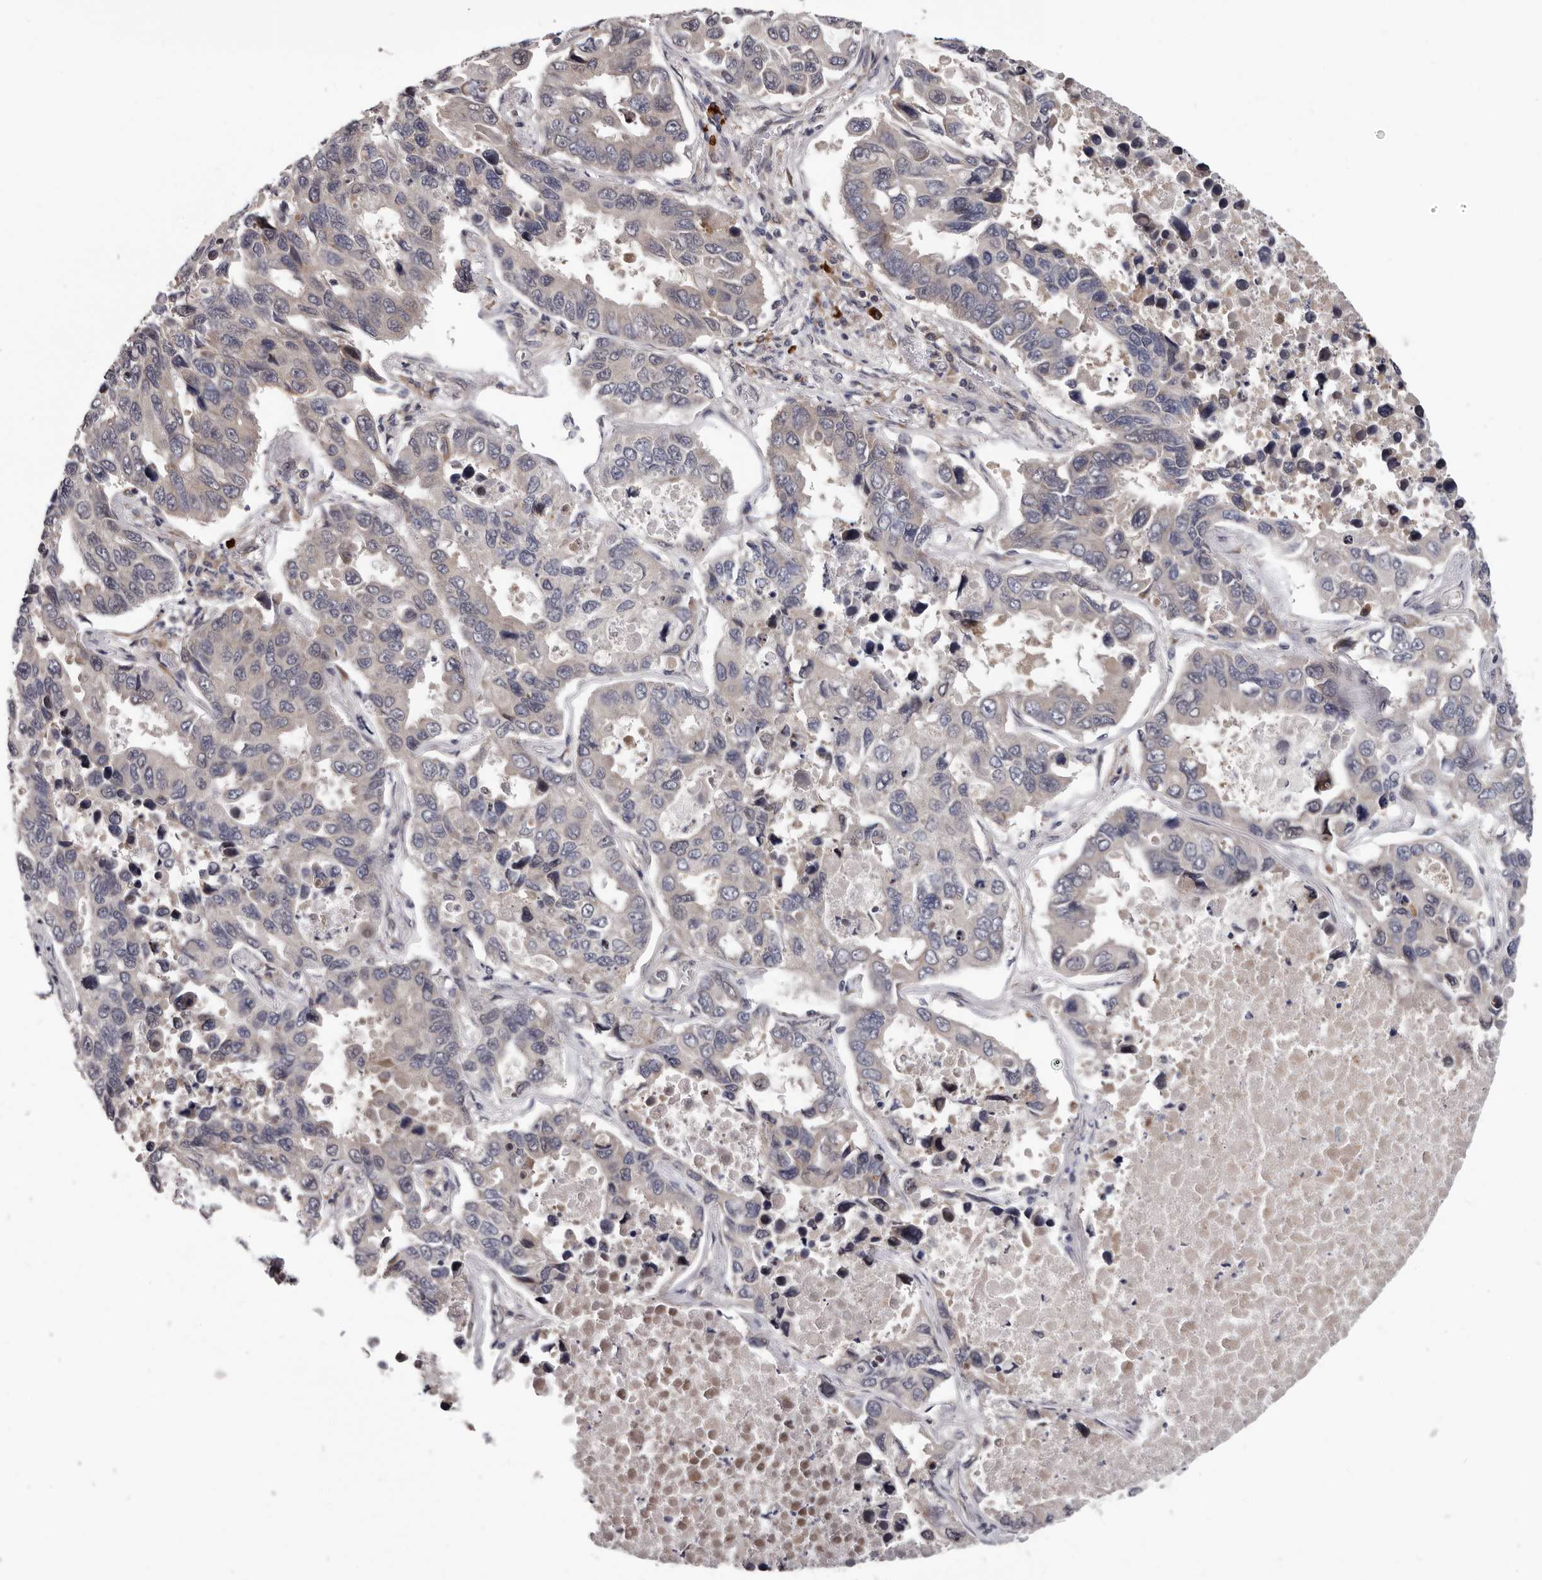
{"staining": {"intensity": "negative", "quantity": "none", "location": "none"}, "tissue": "lung cancer", "cell_type": "Tumor cells", "image_type": "cancer", "snomed": [{"axis": "morphology", "description": "Adenocarcinoma, NOS"}, {"axis": "topography", "description": "Lung"}], "caption": "IHC of lung cancer displays no positivity in tumor cells. (Stains: DAB immunohistochemistry with hematoxylin counter stain, Microscopy: brightfield microscopy at high magnification).", "gene": "MED8", "patient": {"sex": "male", "age": 64}}